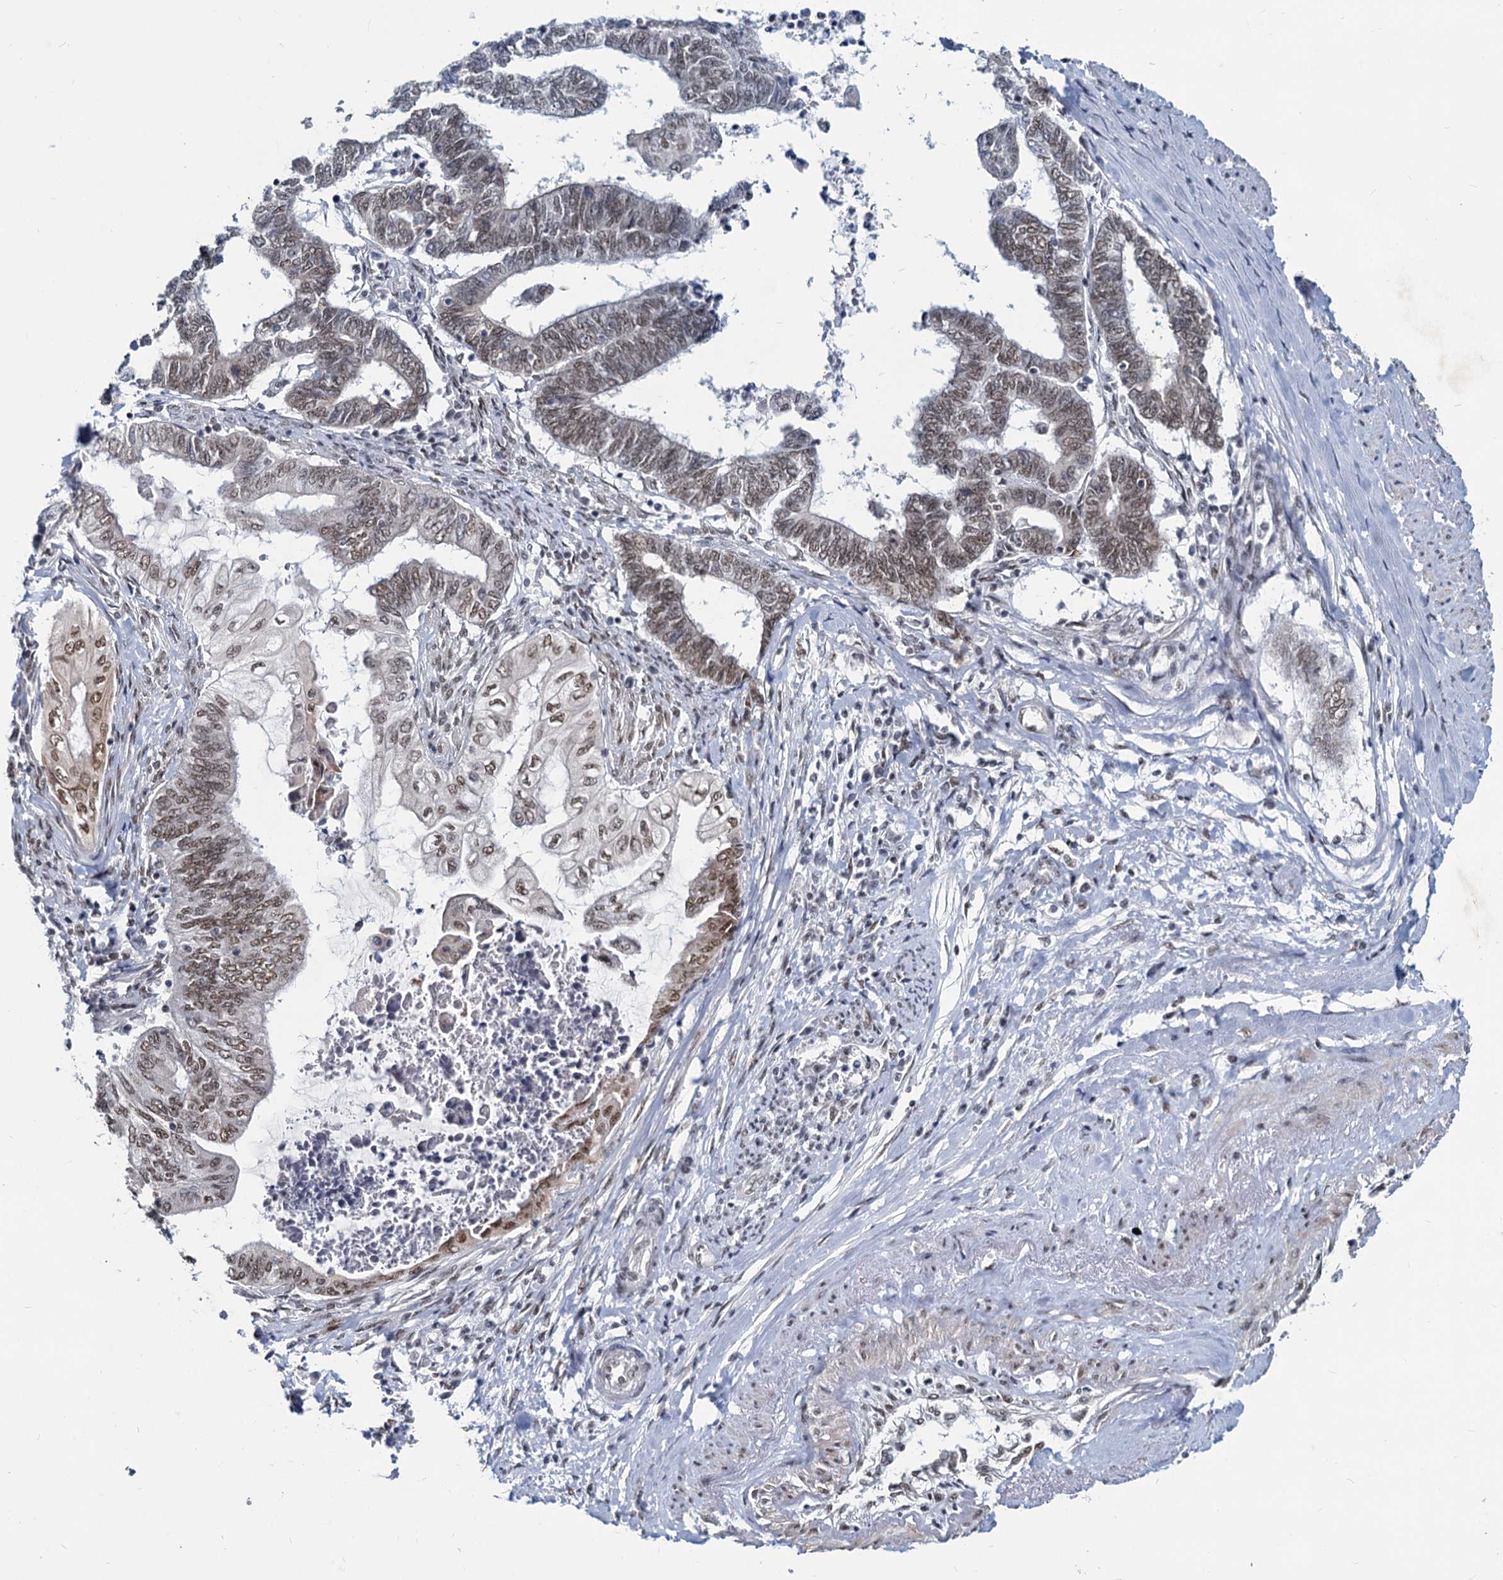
{"staining": {"intensity": "weak", "quantity": ">75%", "location": "nuclear"}, "tissue": "endometrial cancer", "cell_type": "Tumor cells", "image_type": "cancer", "snomed": [{"axis": "morphology", "description": "Adenocarcinoma, NOS"}, {"axis": "topography", "description": "Uterus"}, {"axis": "topography", "description": "Endometrium"}], "caption": "A brown stain shows weak nuclear positivity of a protein in human adenocarcinoma (endometrial) tumor cells. (brown staining indicates protein expression, while blue staining denotes nuclei).", "gene": "METTL14", "patient": {"sex": "female", "age": 70}}